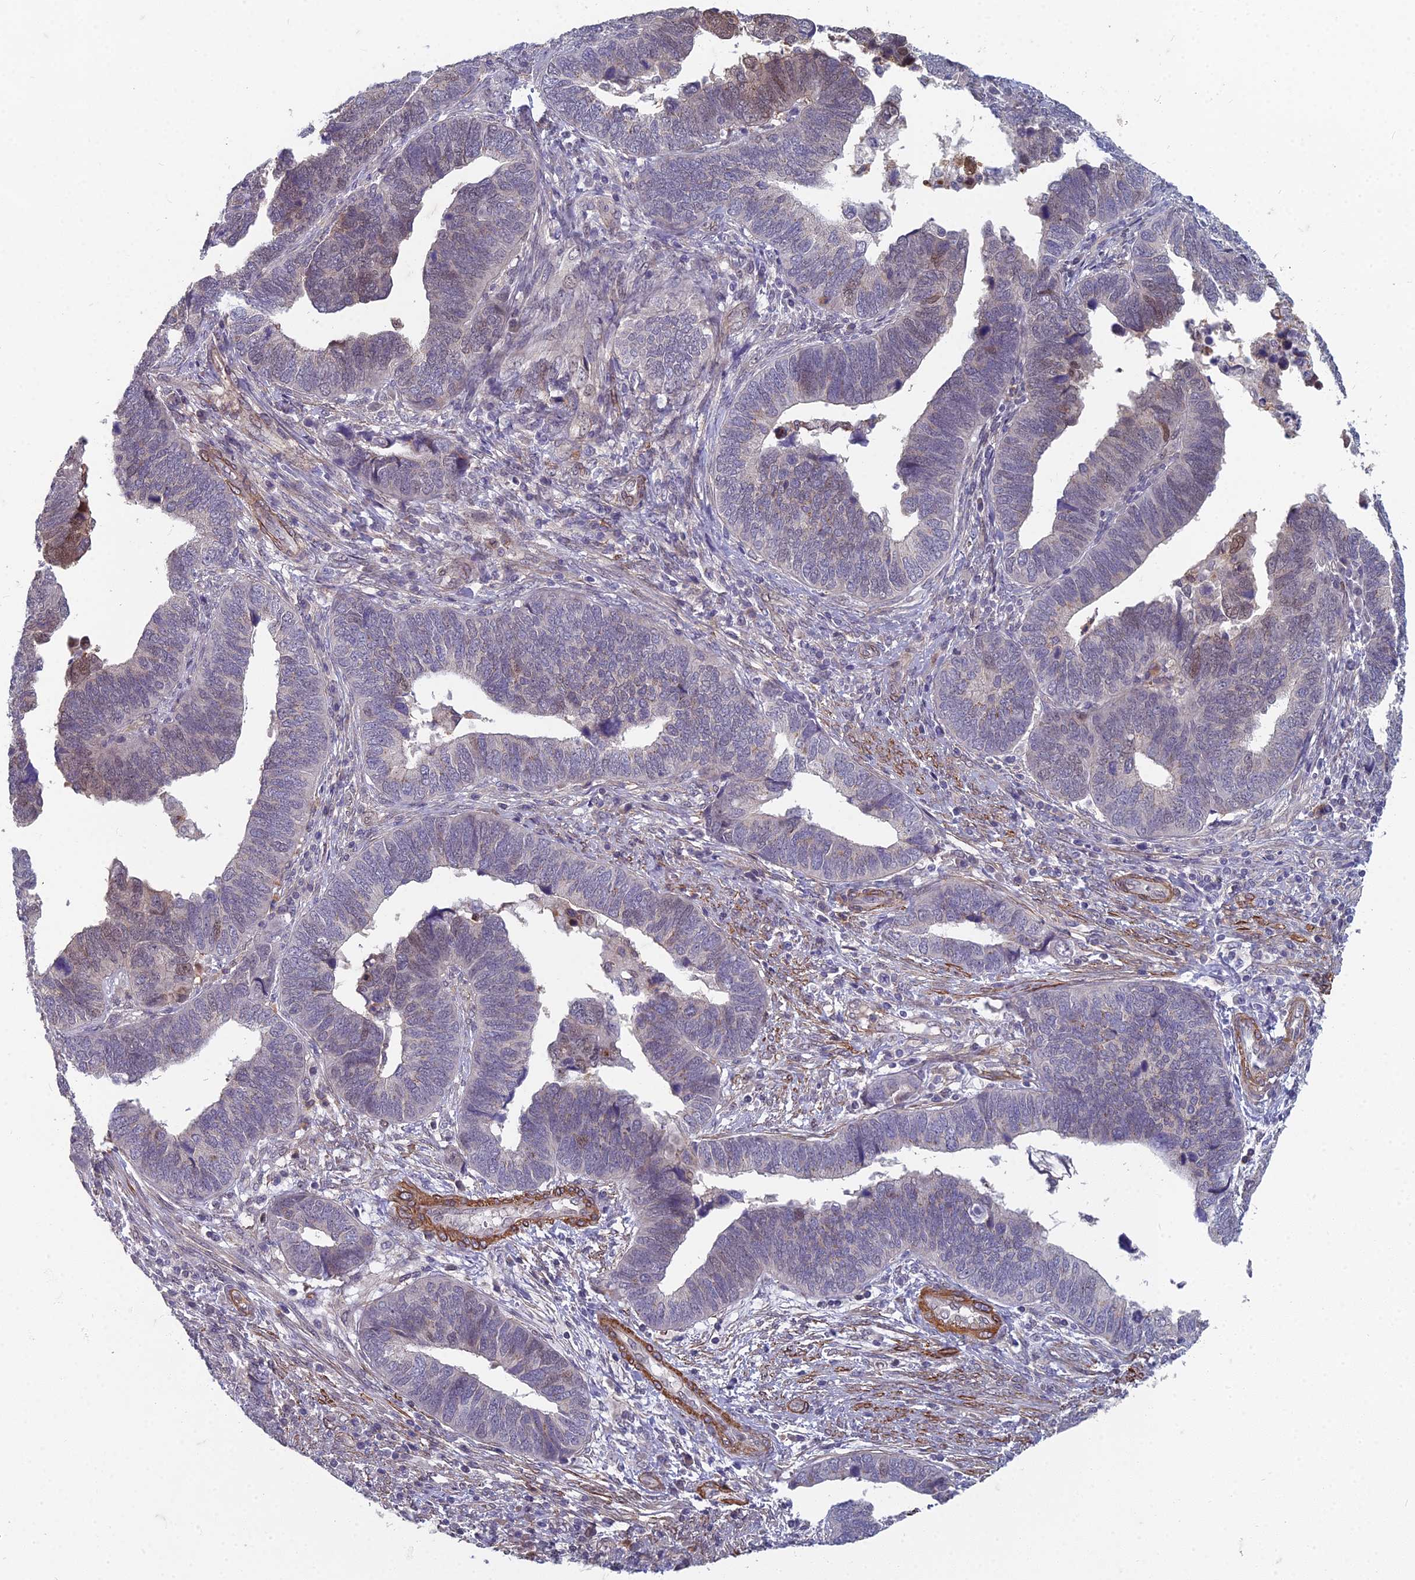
{"staining": {"intensity": "moderate", "quantity": "<25%", "location": "nuclear"}, "tissue": "endometrial cancer", "cell_type": "Tumor cells", "image_type": "cancer", "snomed": [{"axis": "morphology", "description": "Adenocarcinoma, NOS"}, {"axis": "topography", "description": "Endometrium"}], "caption": "This photomicrograph exhibits immunohistochemistry staining of endometrial cancer (adenocarcinoma), with low moderate nuclear staining in about <25% of tumor cells.", "gene": "ZNF626", "patient": {"sex": "female", "age": 79}}